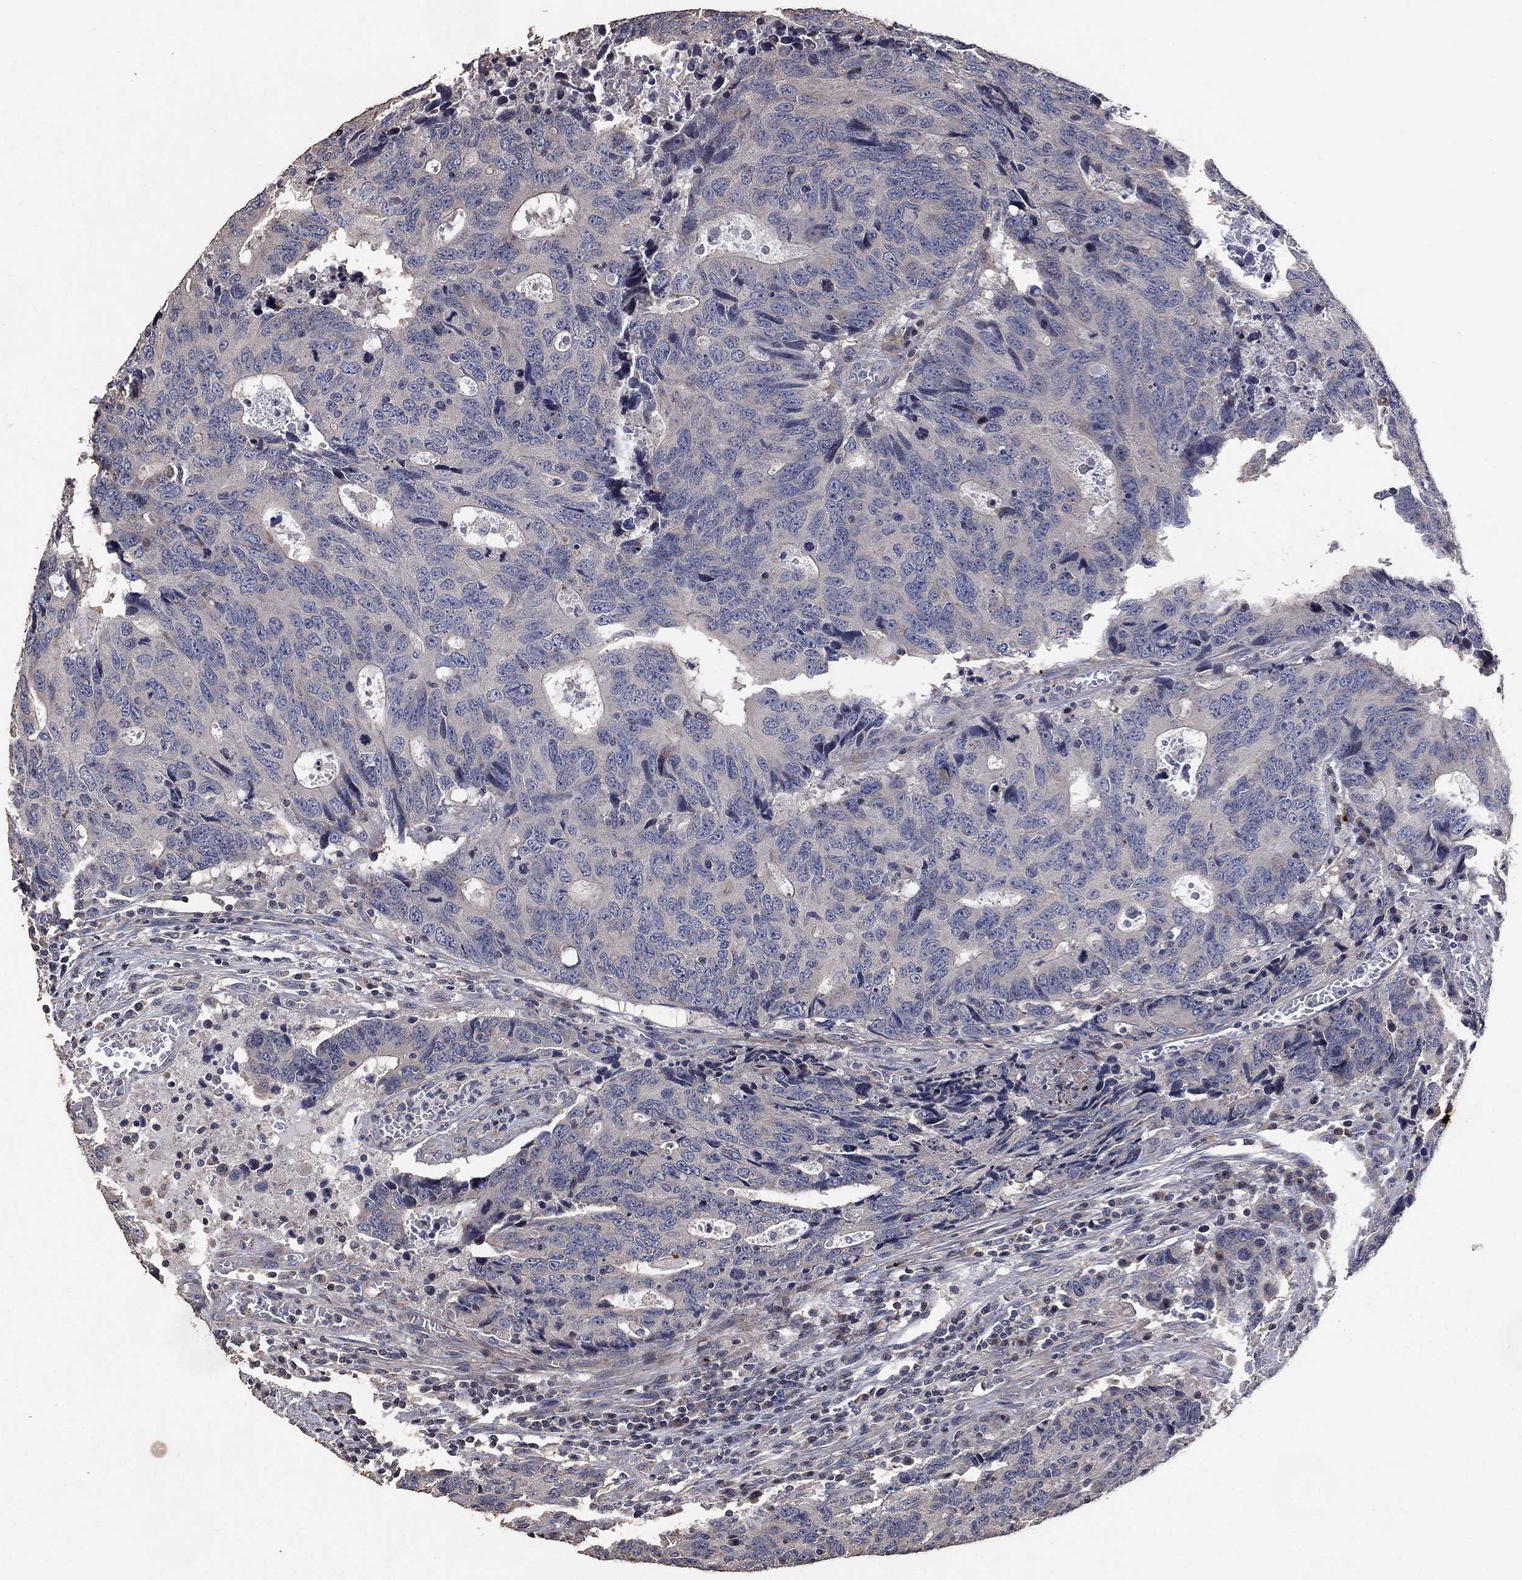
{"staining": {"intensity": "negative", "quantity": "none", "location": "none"}, "tissue": "colorectal cancer", "cell_type": "Tumor cells", "image_type": "cancer", "snomed": [{"axis": "morphology", "description": "Adenocarcinoma, NOS"}, {"axis": "topography", "description": "Colon"}], "caption": "Human colorectal cancer (adenocarcinoma) stained for a protein using IHC demonstrates no staining in tumor cells.", "gene": "ADPRHL1", "patient": {"sex": "female", "age": 77}}